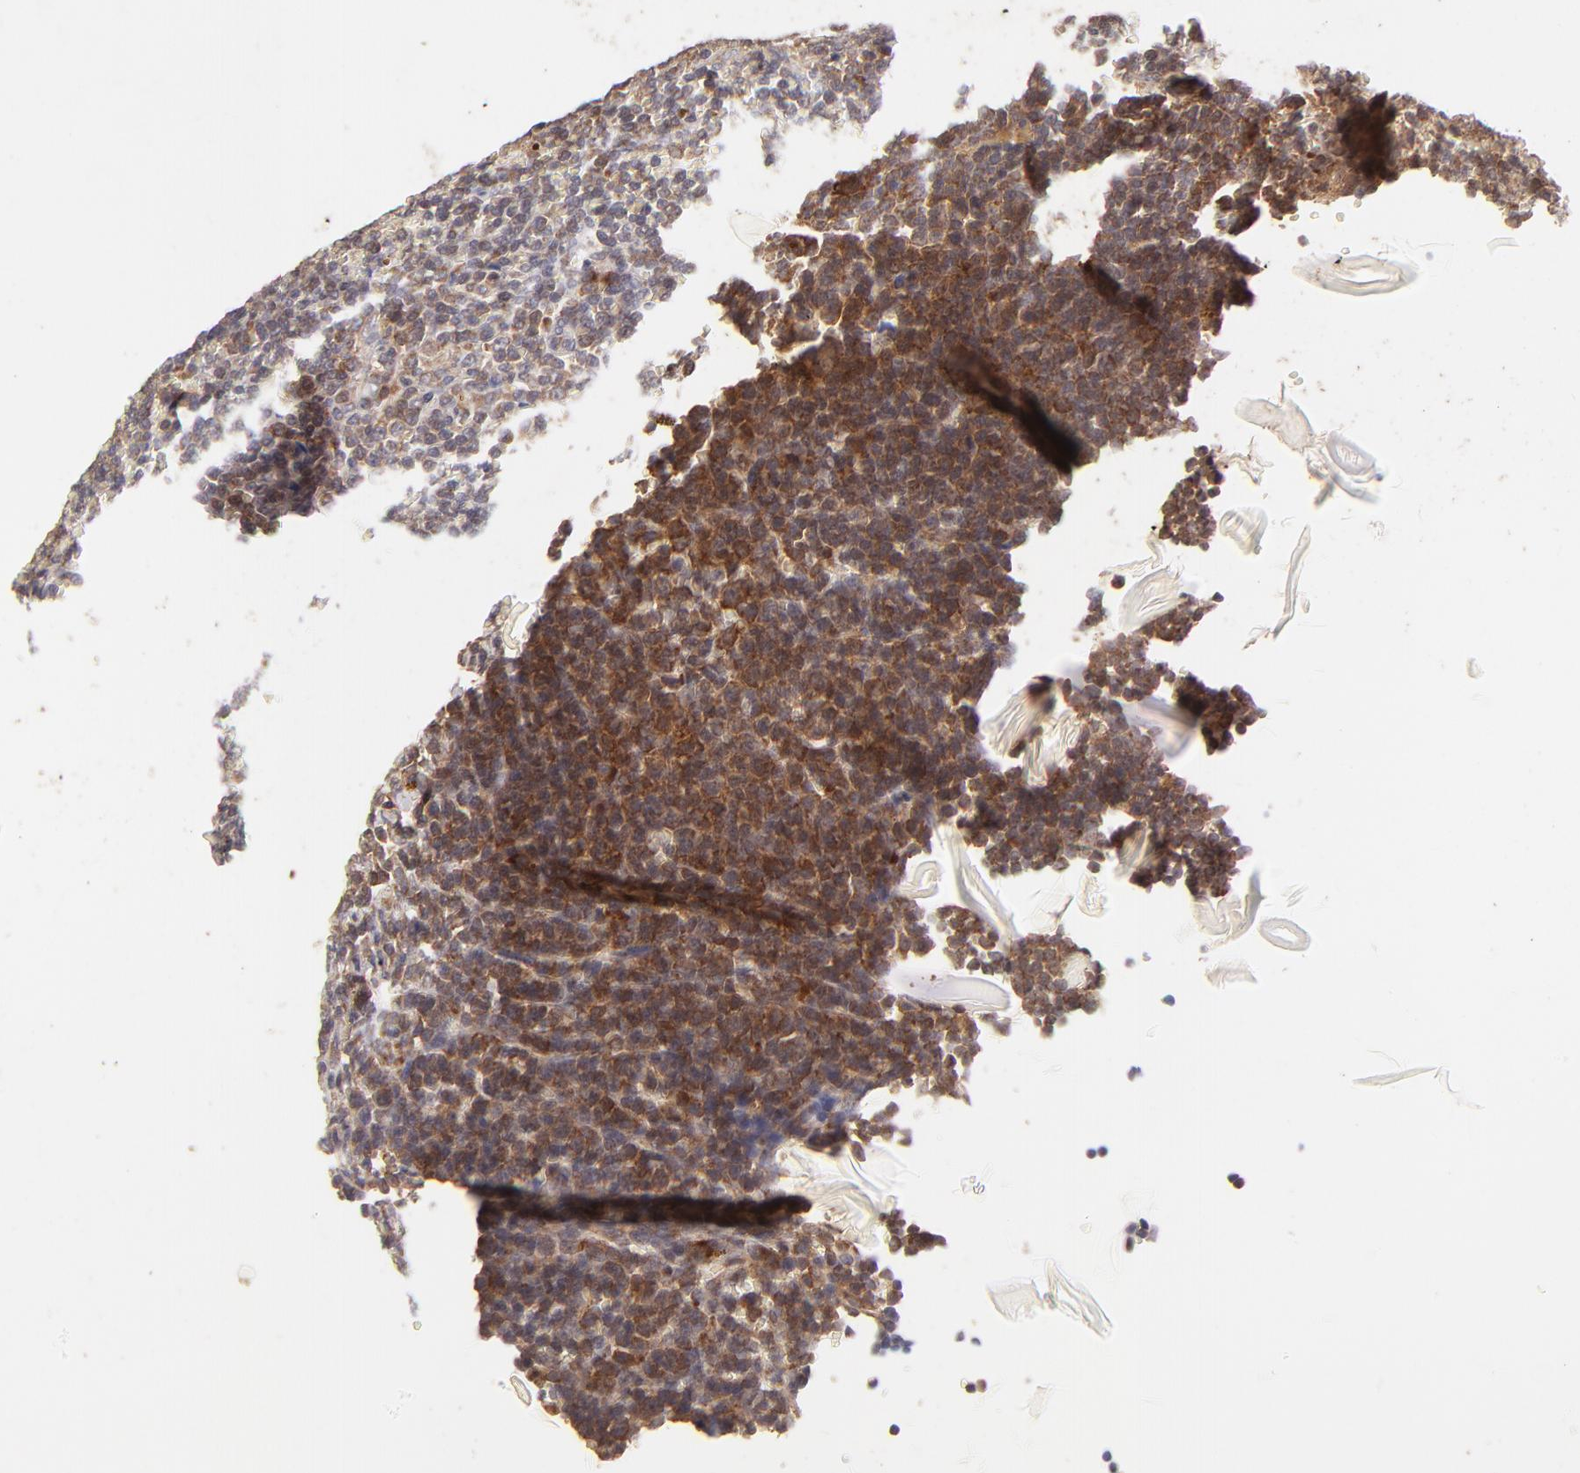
{"staining": {"intensity": "moderate", "quantity": "25%-75%", "location": "cytoplasmic/membranous"}, "tissue": "lymphoma", "cell_type": "Tumor cells", "image_type": "cancer", "snomed": [{"axis": "morphology", "description": "Malignant lymphoma, non-Hodgkin's type, Low grade"}, {"axis": "topography", "description": "Spleen"}], "caption": "Malignant lymphoma, non-Hodgkin's type (low-grade) stained with a brown dye demonstrates moderate cytoplasmic/membranous positive expression in about 25%-75% of tumor cells.", "gene": "TNRC6B", "patient": {"sex": "male", "age": 80}}